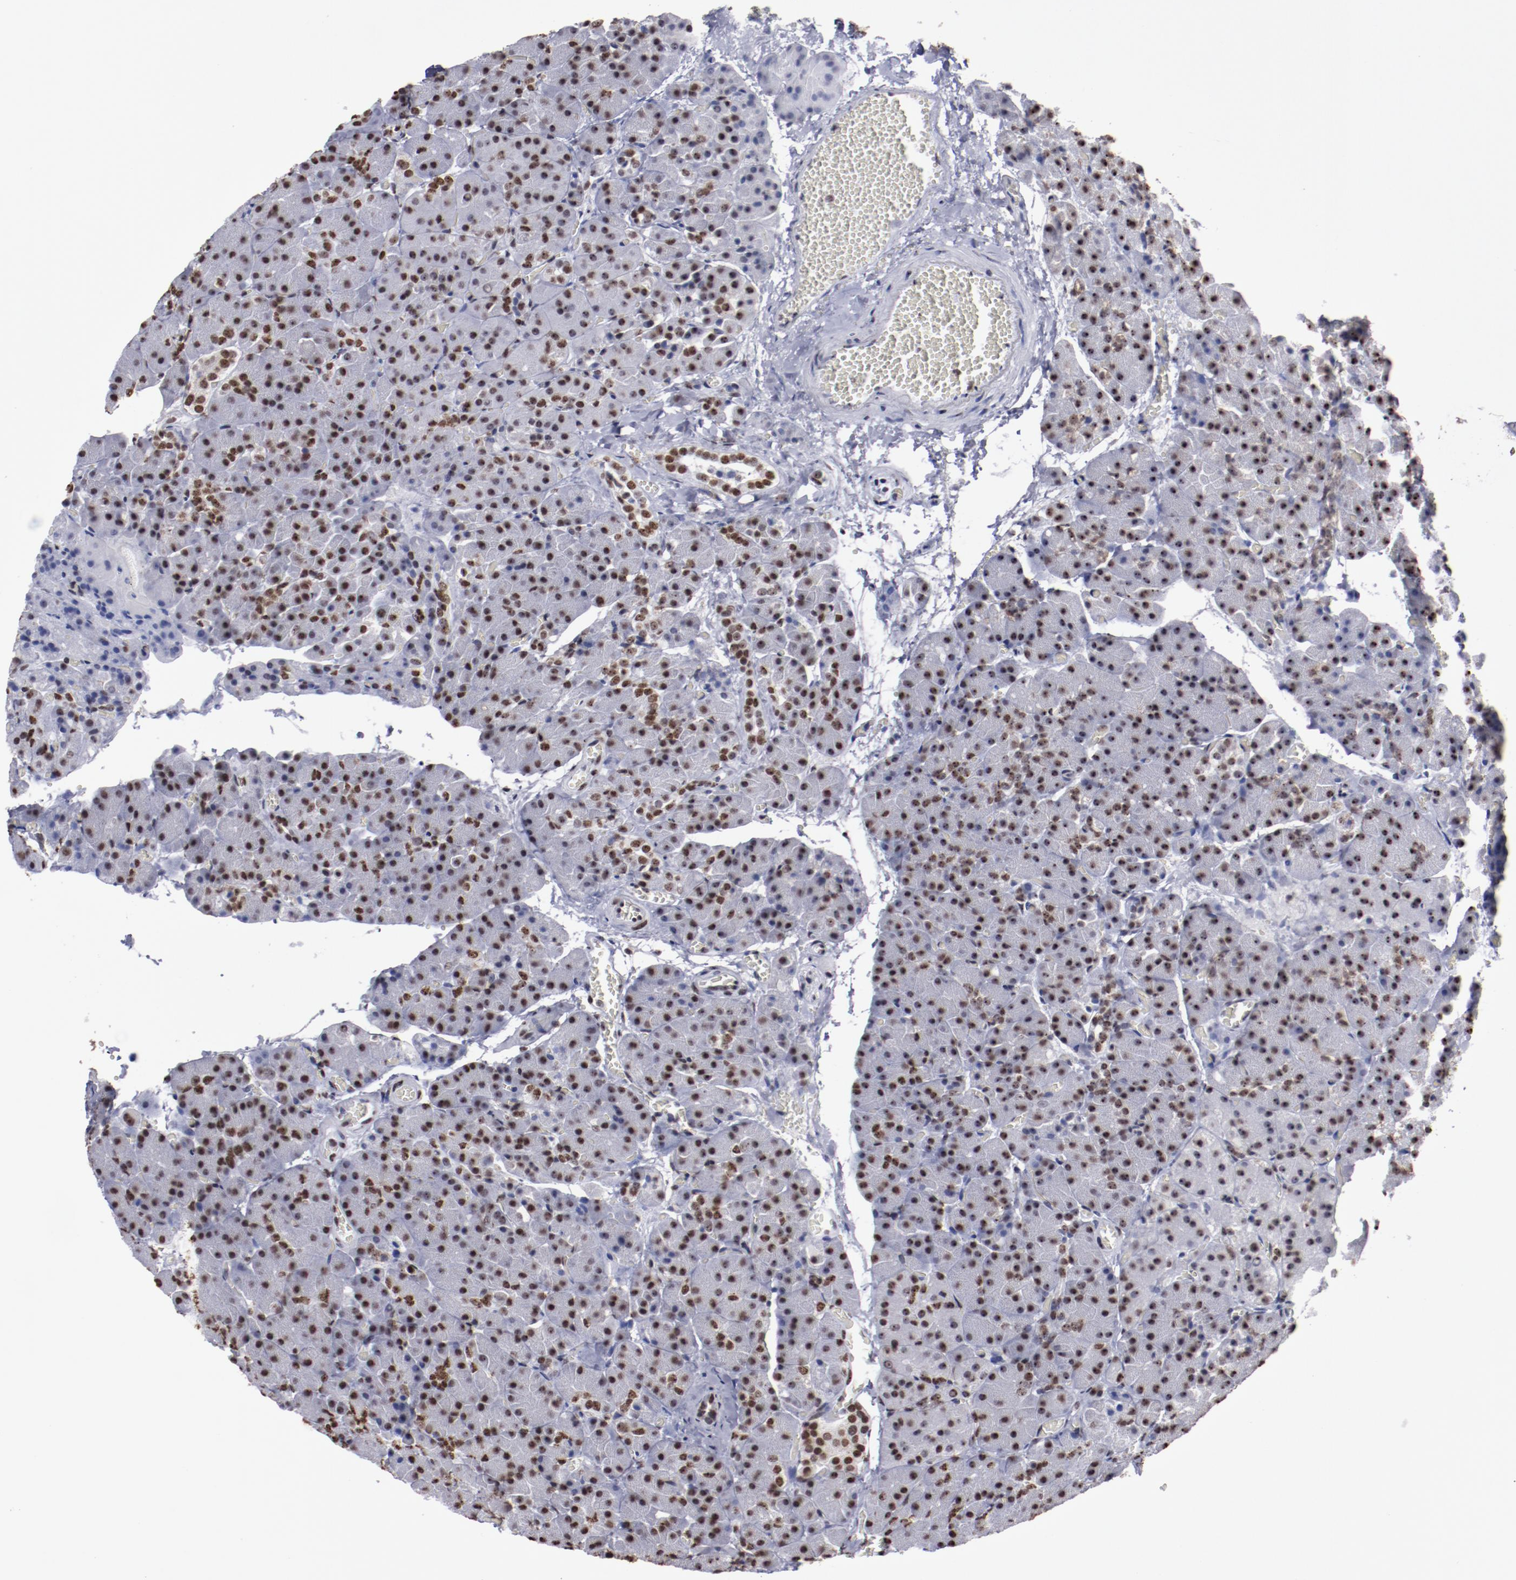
{"staining": {"intensity": "moderate", "quantity": ">75%", "location": "nuclear"}, "tissue": "carcinoid", "cell_type": "Tumor cells", "image_type": "cancer", "snomed": [{"axis": "morphology", "description": "Normal tissue, NOS"}, {"axis": "morphology", "description": "Carcinoid, malignant, NOS"}, {"axis": "topography", "description": "Pancreas"}], "caption": "IHC photomicrograph of human carcinoid (malignant) stained for a protein (brown), which exhibits medium levels of moderate nuclear expression in about >75% of tumor cells.", "gene": "HNRNPA2B1", "patient": {"sex": "female", "age": 35}}